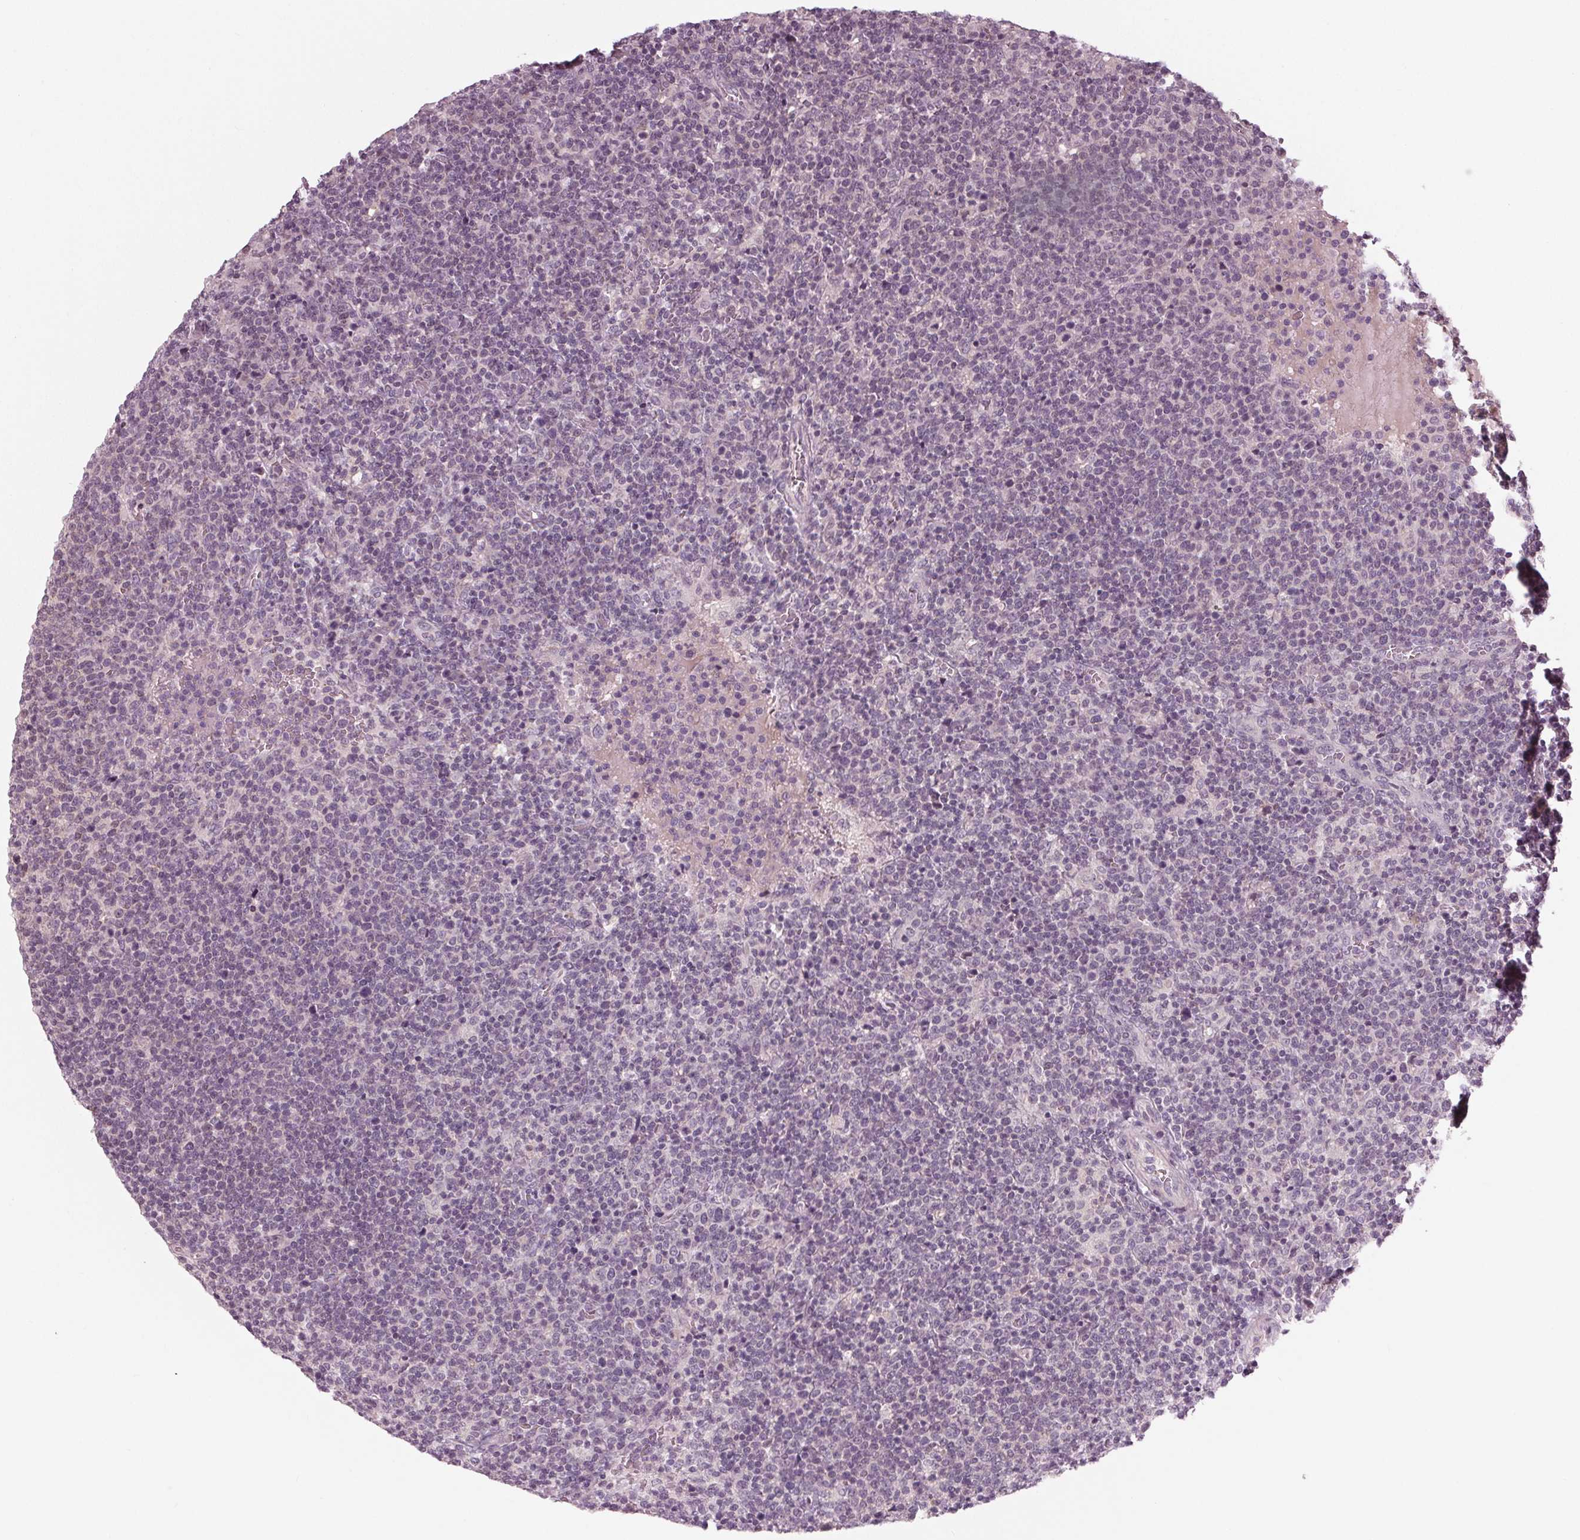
{"staining": {"intensity": "negative", "quantity": "none", "location": "none"}, "tissue": "lymphoma", "cell_type": "Tumor cells", "image_type": "cancer", "snomed": [{"axis": "morphology", "description": "Malignant lymphoma, non-Hodgkin's type, High grade"}, {"axis": "topography", "description": "Lymph node"}], "caption": "Micrograph shows no significant protein positivity in tumor cells of lymphoma.", "gene": "ZNF605", "patient": {"sex": "male", "age": 61}}